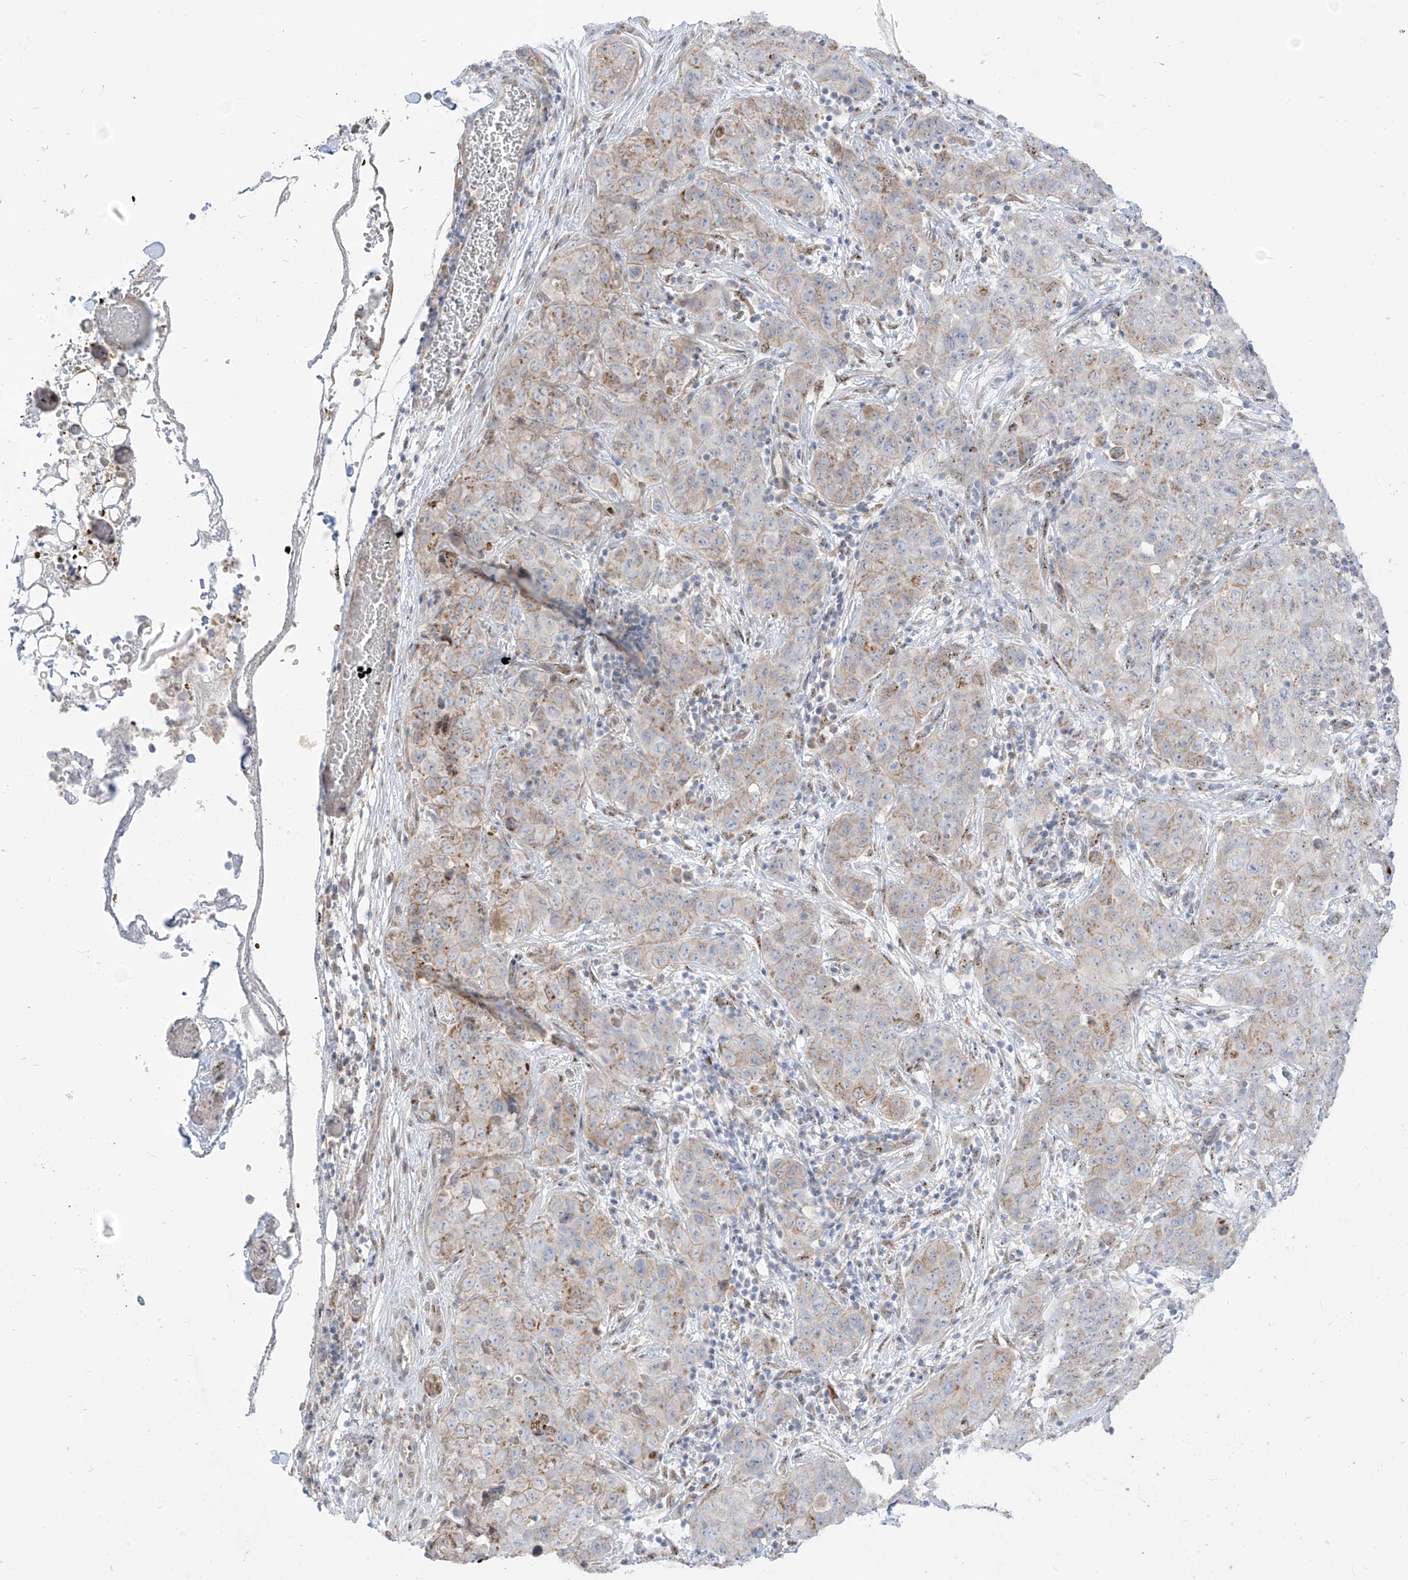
{"staining": {"intensity": "weak", "quantity": "<25%", "location": "cytoplasmic/membranous"}, "tissue": "stomach cancer", "cell_type": "Tumor cells", "image_type": "cancer", "snomed": [{"axis": "morphology", "description": "Normal tissue, NOS"}, {"axis": "morphology", "description": "Adenocarcinoma, NOS"}, {"axis": "topography", "description": "Lymph node"}, {"axis": "topography", "description": "Stomach"}], "caption": "This is an immunohistochemistry (IHC) image of adenocarcinoma (stomach). There is no staining in tumor cells.", "gene": "ARHGEF40", "patient": {"sex": "male", "age": 48}}